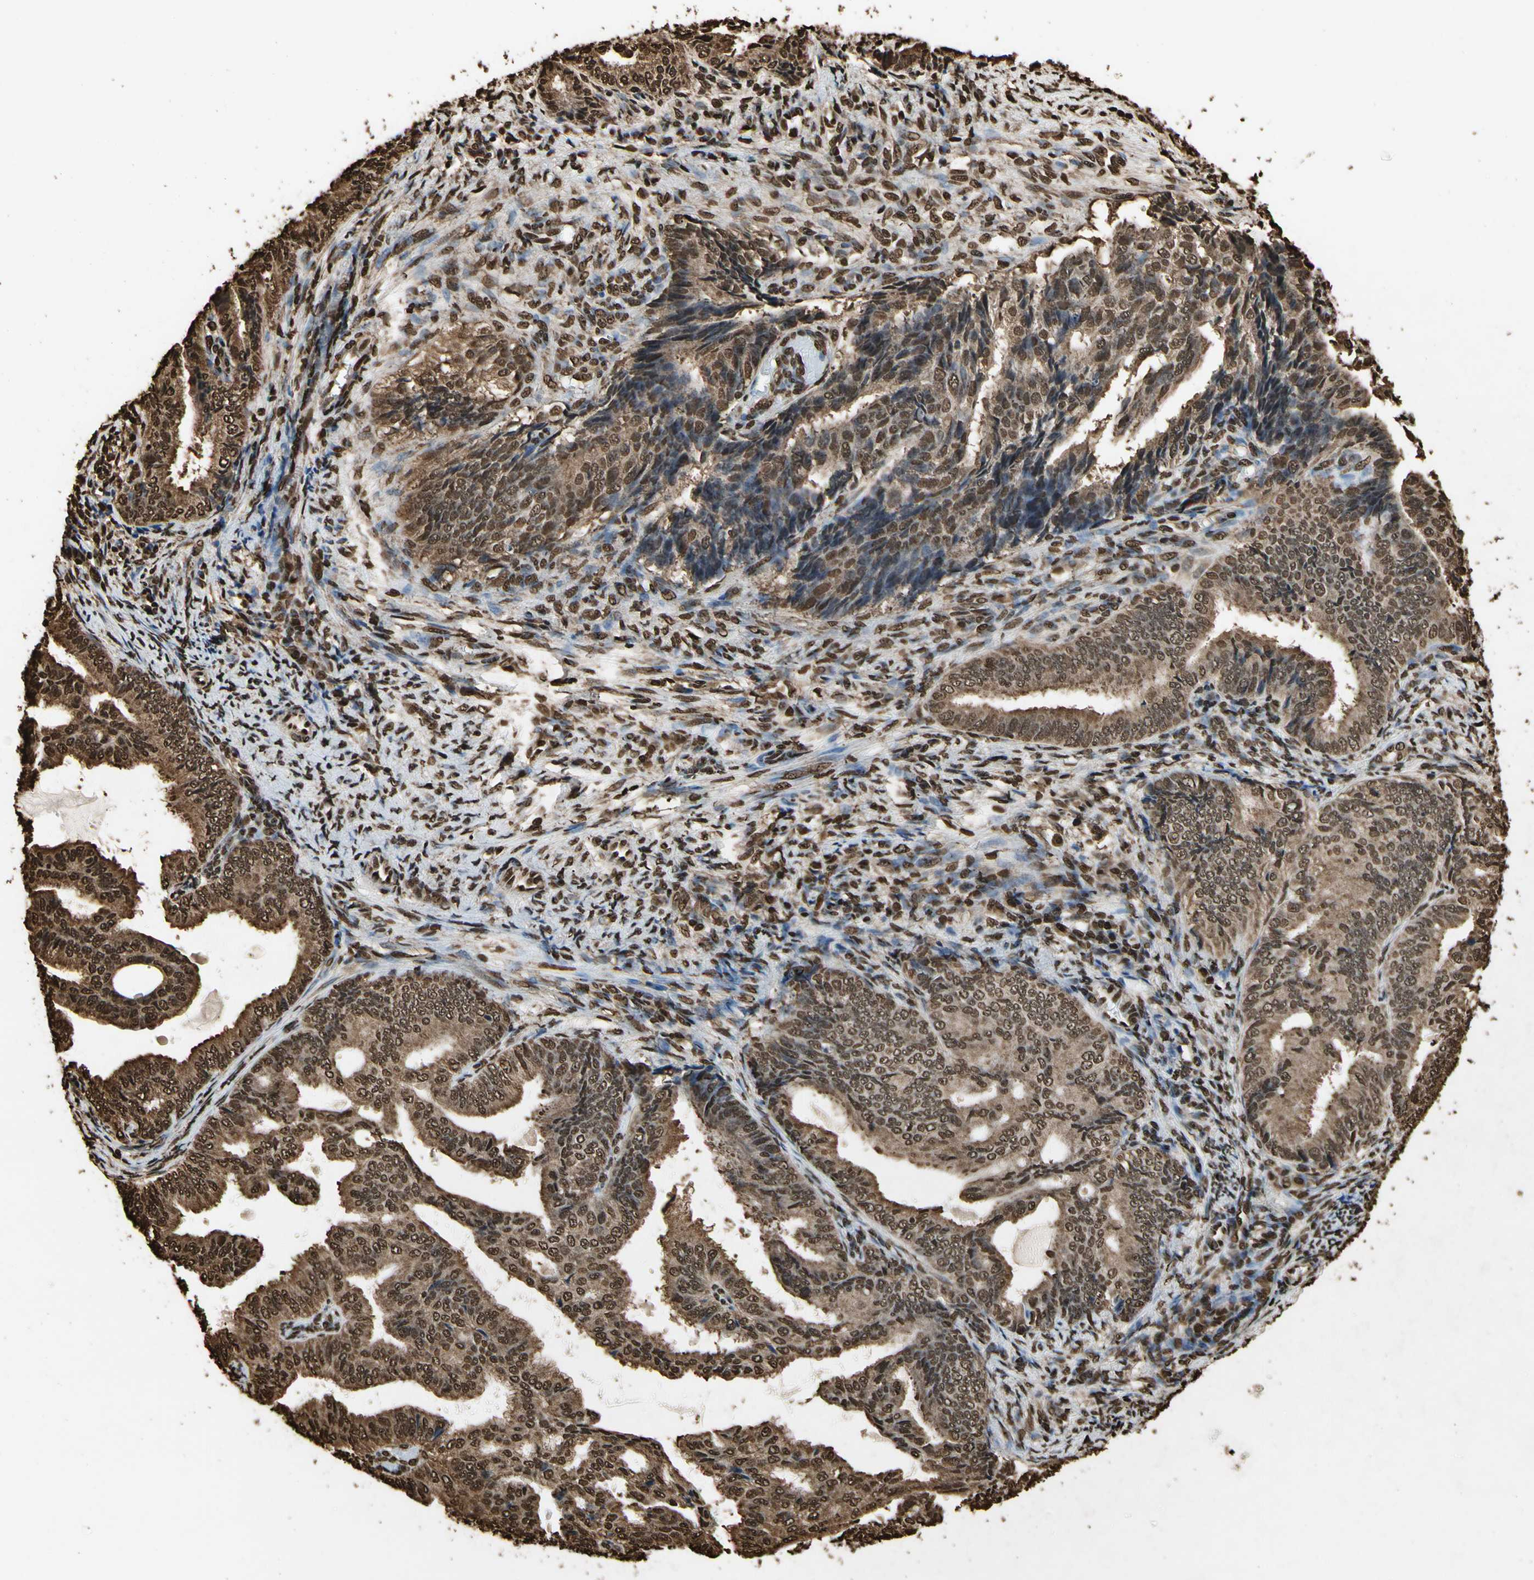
{"staining": {"intensity": "strong", "quantity": ">75%", "location": "cytoplasmic/membranous,nuclear"}, "tissue": "endometrial cancer", "cell_type": "Tumor cells", "image_type": "cancer", "snomed": [{"axis": "morphology", "description": "Adenocarcinoma, NOS"}, {"axis": "topography", "description": "Endometrium"}], "caption": "Human endometrial cancer (adenocarcinoma) stained with a protein marker shows strong staining in tumor cells.", "gene": "HNRNPK", "patient": {"sex": "female", "age": 58}}